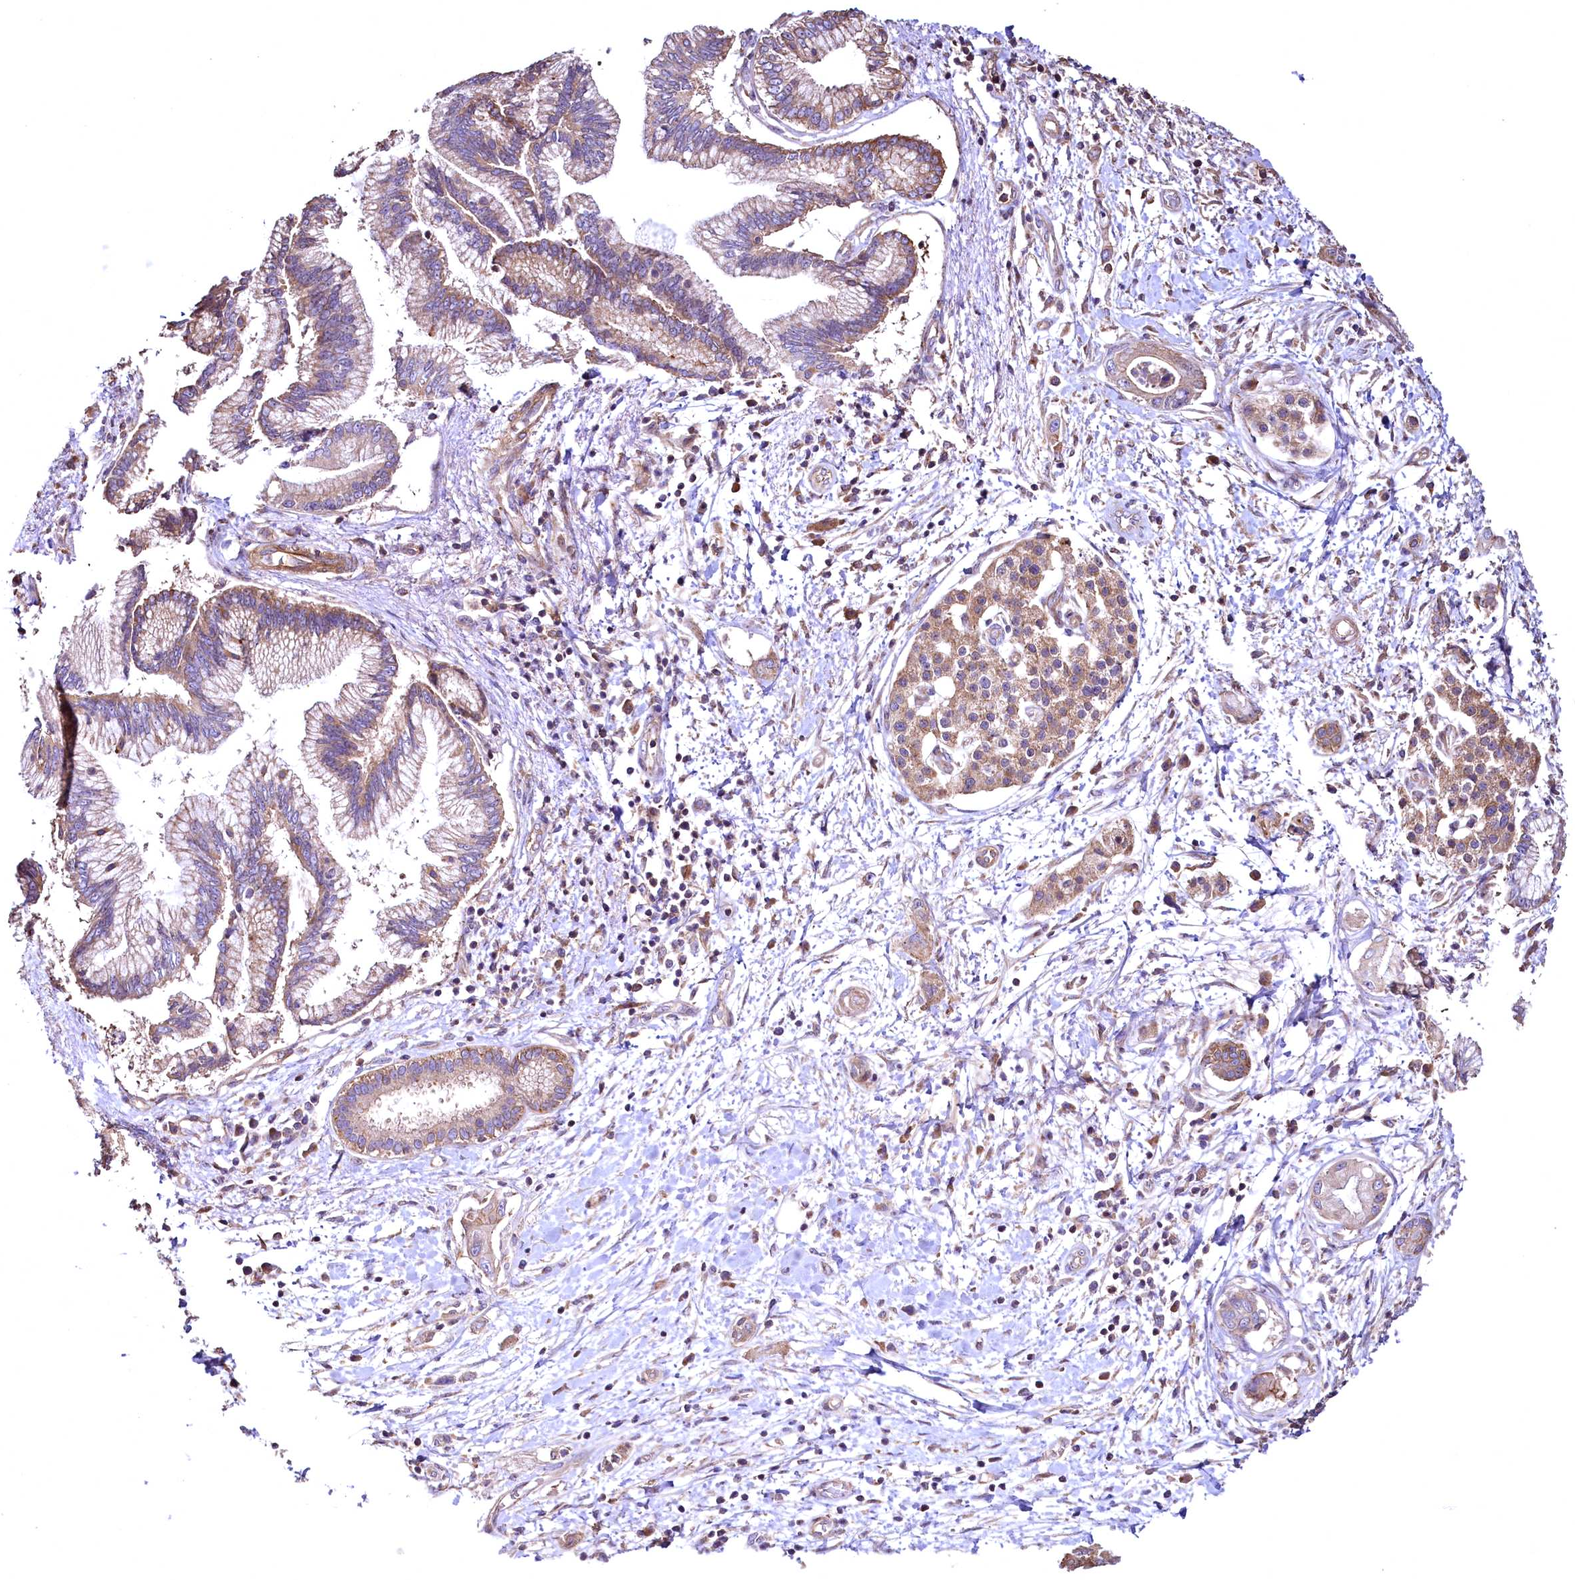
{"staining": {"intensity": "moderate", "quantity": ">75%", "location": "cytoplasmic/membranous"}, "tissue": "pancreatic cancer", "cell_type": "Tumor cells", "image_type": "cancer", "snomed": [{"axis": "morphology", "description": "Adenocarcinoma, NOS"}, {"axis": "topography", "description": "Pancreas"}], "caption": "Immunohistochemistry (DAB) staining of human pancreatic cancer (adenocarcinoma) demonstrates moderate cytoplasmic/membranous protein positivity in about >75% of tumor cells. (IHC, brightfield microscopy, high magnification).", "gene": "TBCEL", "patient": {"sex": "female", "age": 73}}